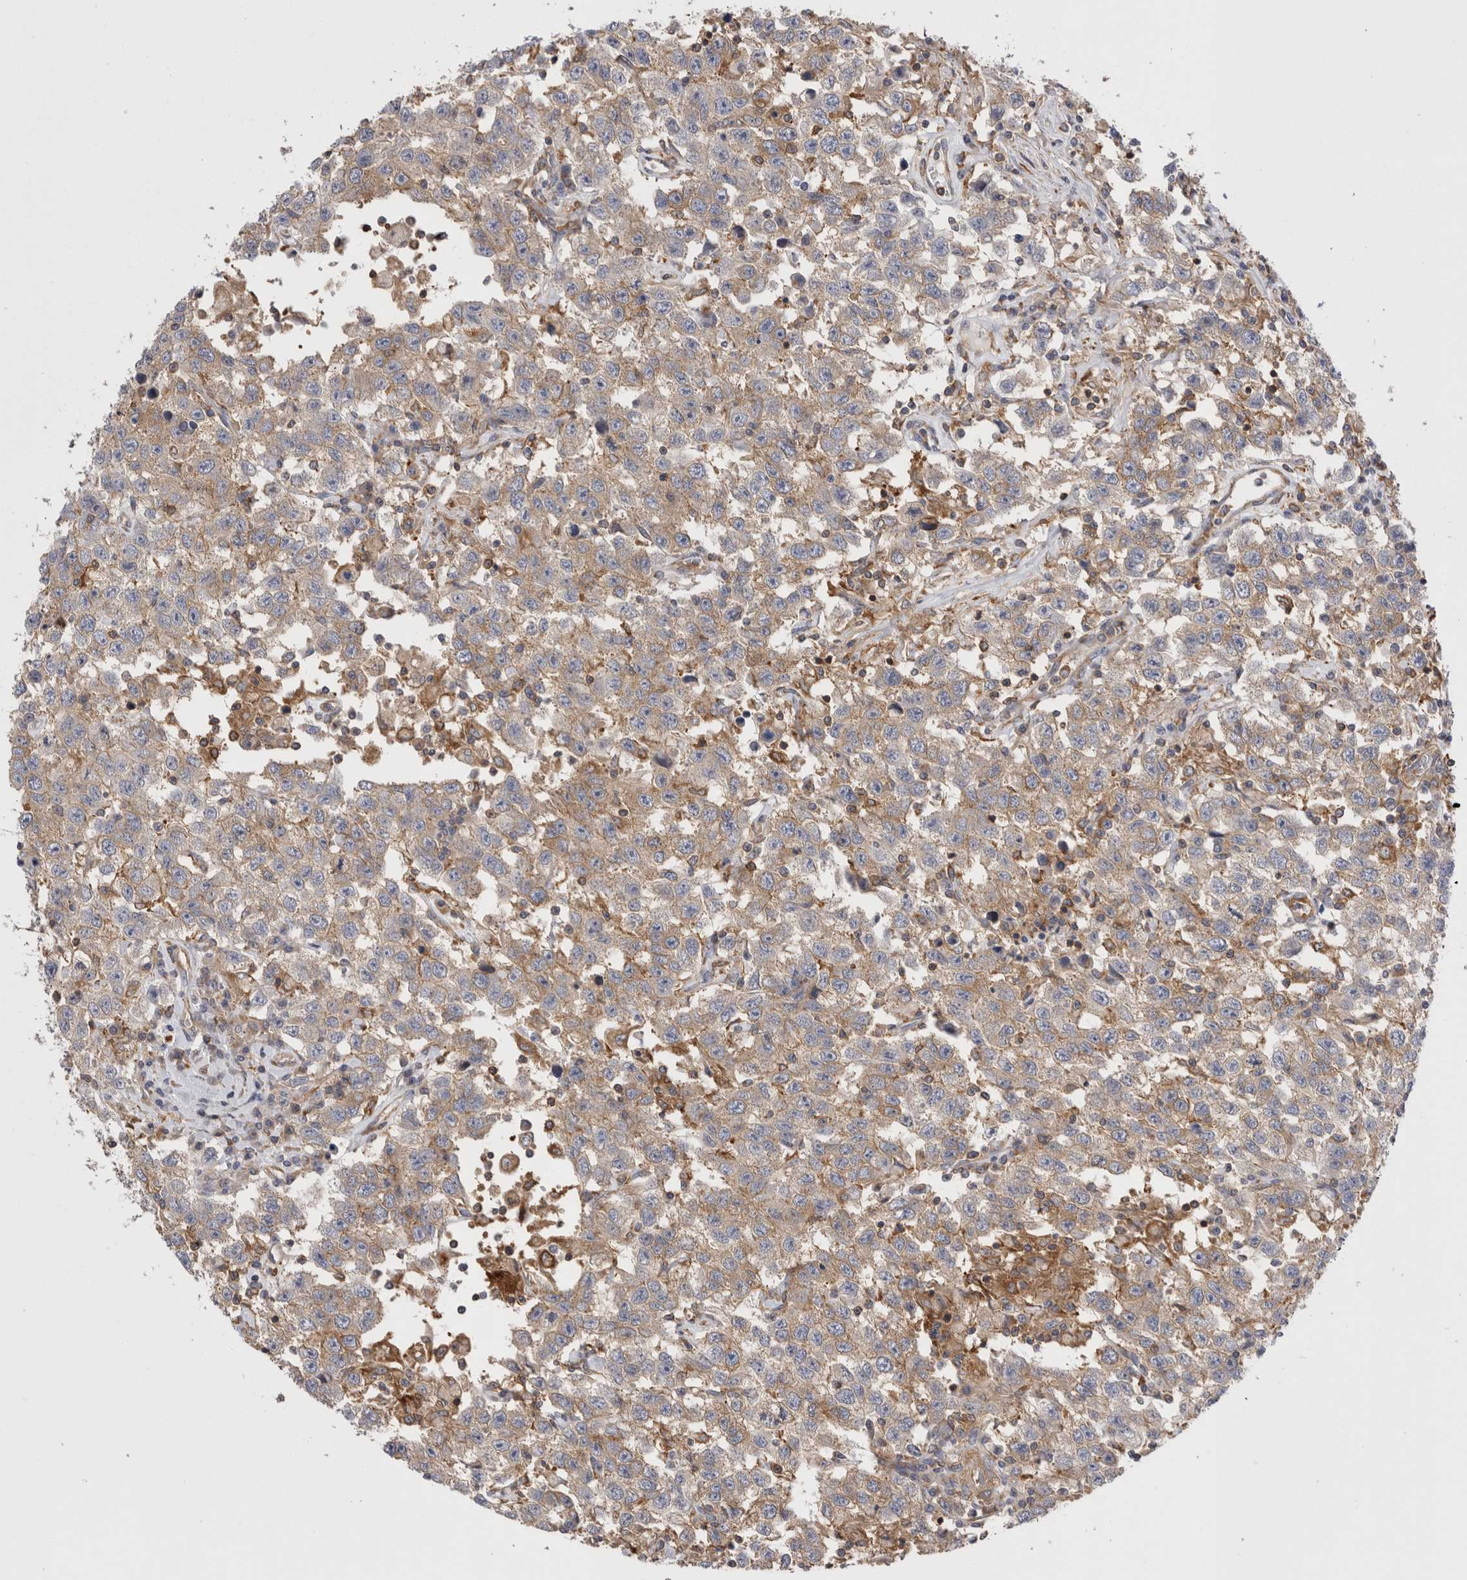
{"staining": {"intensity": "weak", "quantity": ">75%", "location": "cytoplasmic/membranous"}, "tissue": "testis cancer", "cell_type": "Tumor cells", "image_type": "cancer", "snomed": [{"axis": "morphology", "description": "Seminoma, NOS"}, {"axis": "topography", "description": "Testis"}], "caption": "A low amount of weak cytoplasmic/membranous staining is present in approximately >75% of tumor cells in seminoma (testis) tissue. (Stains: DAB (3,3'-diaminobenzidine) in brown, nuclei in blue, Microscopy: brightfield microscopy at high magnification).", "gene": "RAB11FIP1", "patient": {"sex": "male", "age": 41}}